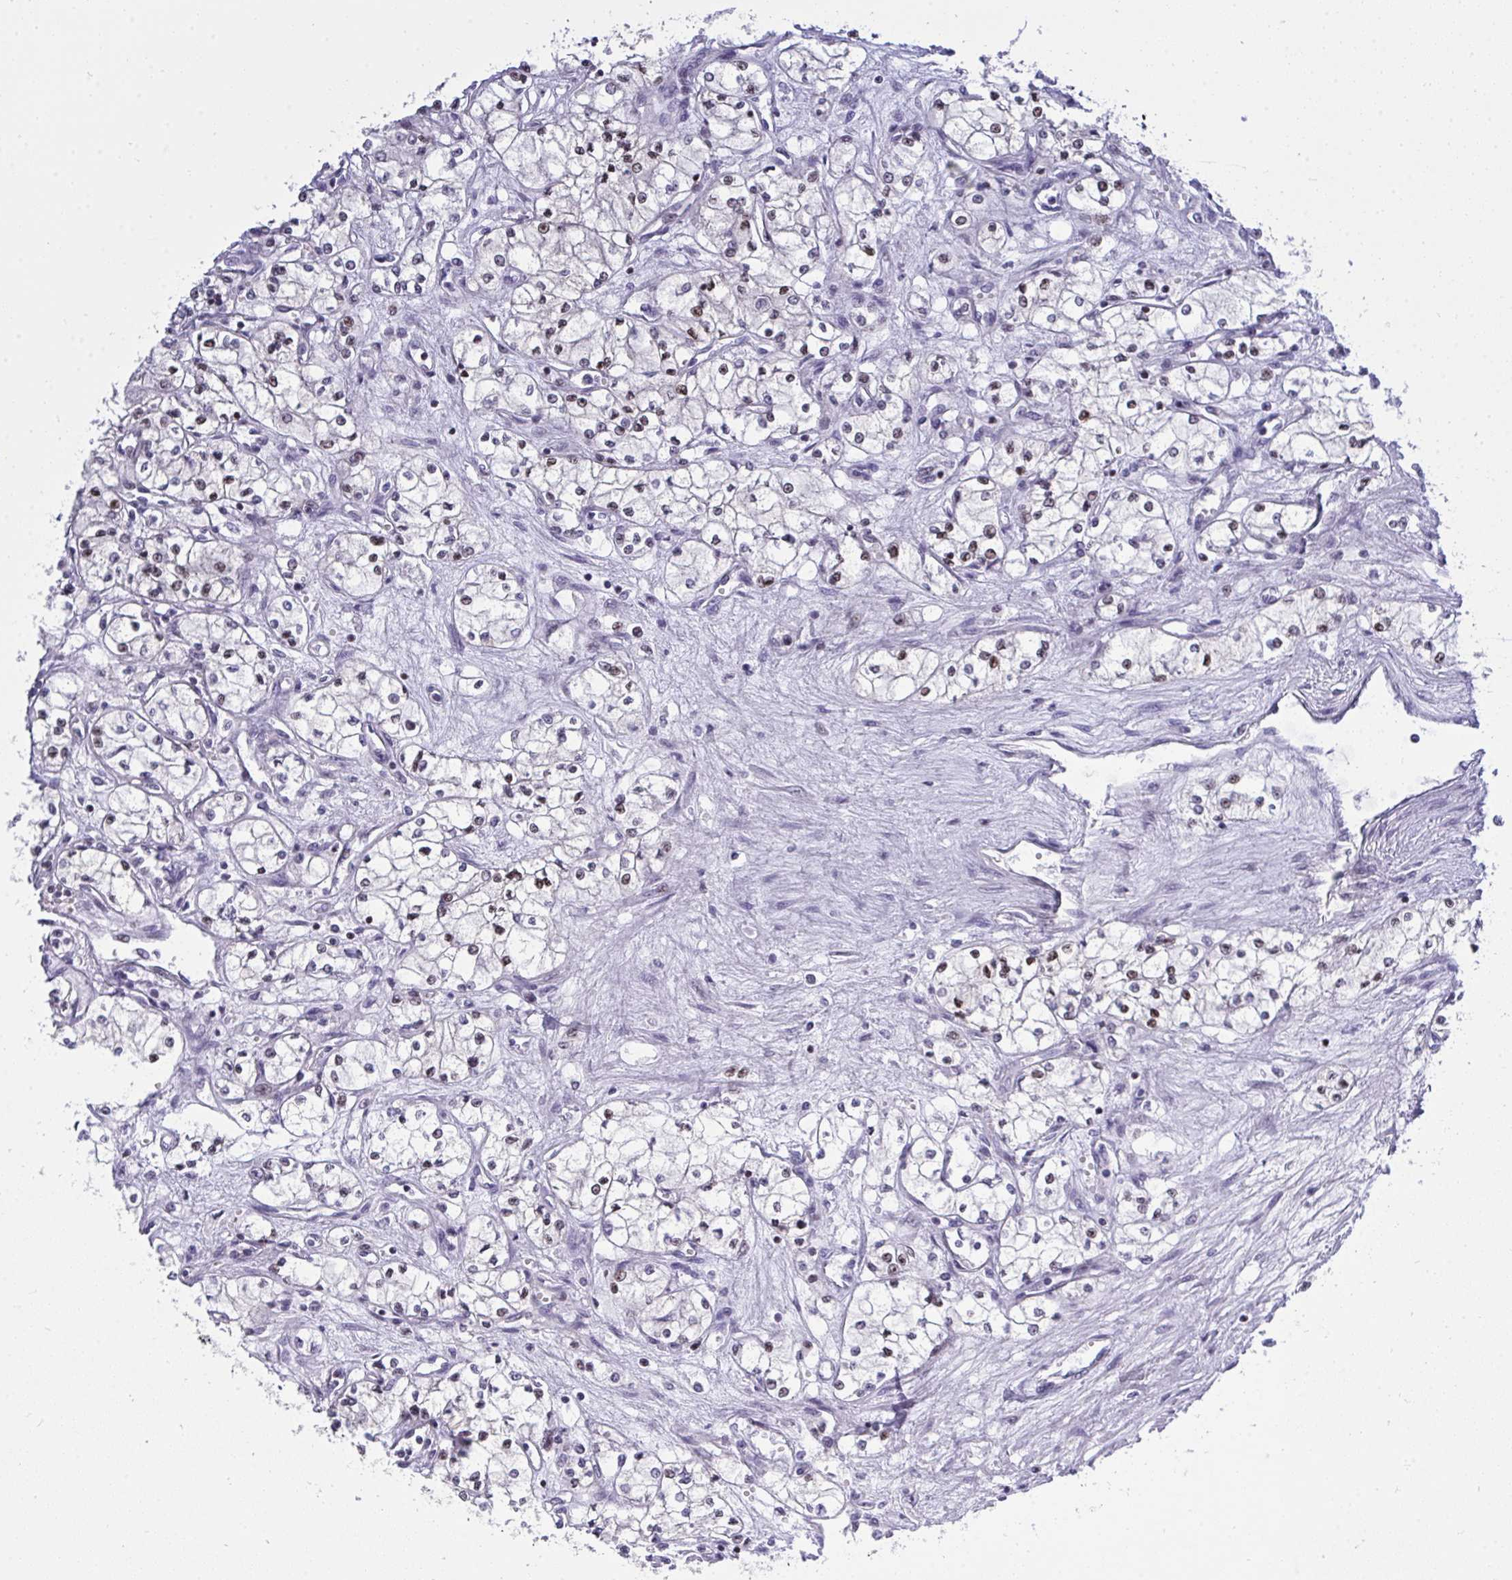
{"staining": {"intensity": "weak", "quantity": "25%-75%", "location": "nuclear"}, "tissue": "renal cancer", "cell_type": "Tumor cells", "image_type": "cancer", "snomed": [{"axis": "morphology", "description": "Normal tissue, NOS"}, {"axis": "morphology", "description": "Adenocarcinoma, NOS"}, {"axis": "topography", "description": "Kidney"}], "caption": "Human renal cancer stained with a brown dye exhibits weak nuclear positive staining in approximately 25%-75% of tumor cells.", "gene": "PLPPR3", "patient": {"sex": "male", "age": 59}}